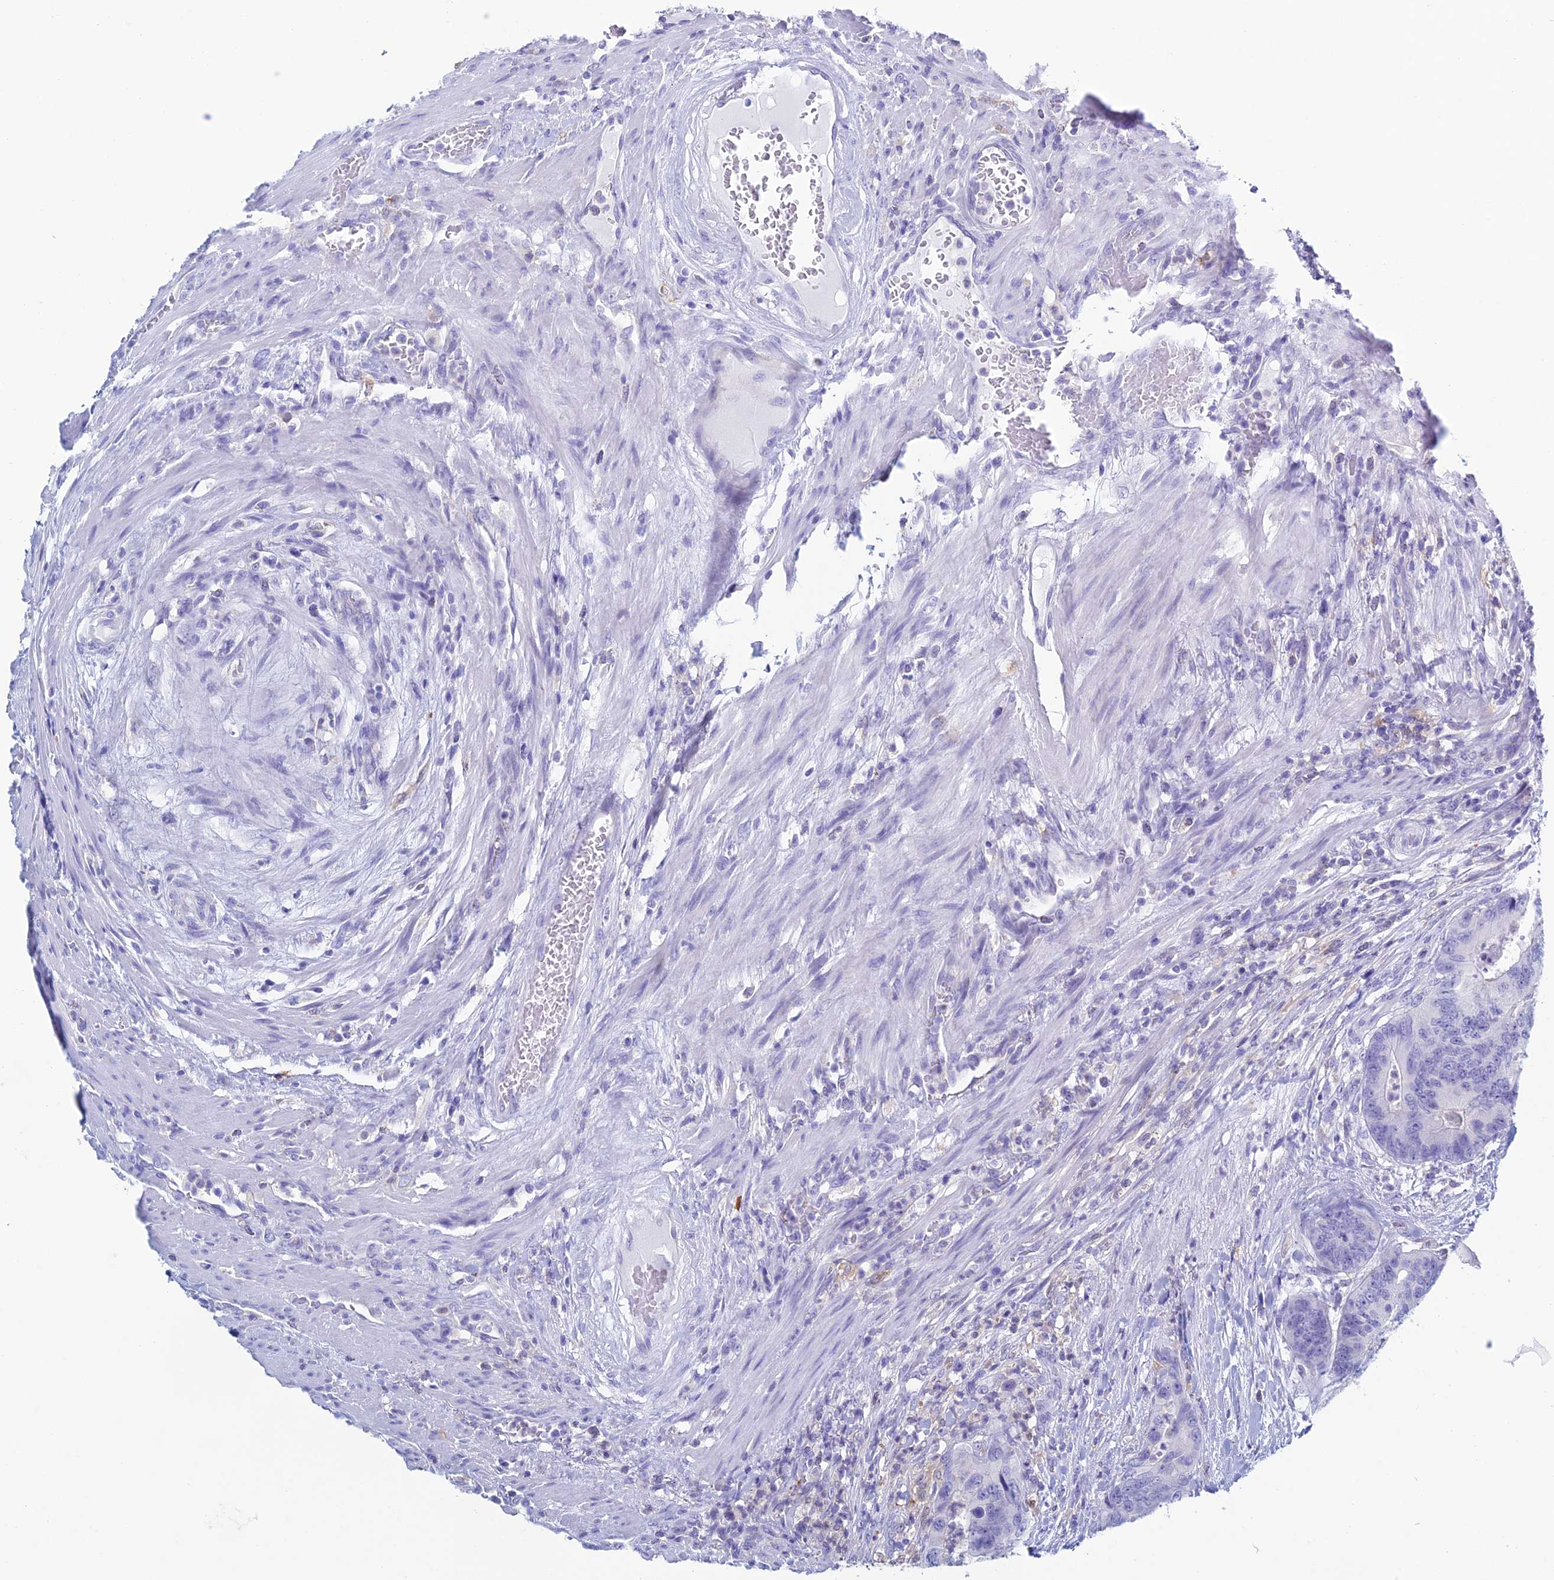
{"staining": {"intensity": "negative", "quantity": "none", "location": "none"}, "tissue": "colorectal cancer", "cell_type": "Tumor cells", "image_type": "cancer", "snomed": [{"axis": "morphology", "description": "Adenocarcinoma, NOS"}, {"axis": "topography", "description": "Colon"}], "caption": "Immunohistochemistry (IHC) histopathology image of colorectal cancer (adenocarcinoma) stained for a protein (brown), which reveals no staining in tumor cells.", "gene": "KCNK17", "patient": {"sex": "male", "age": 84}}